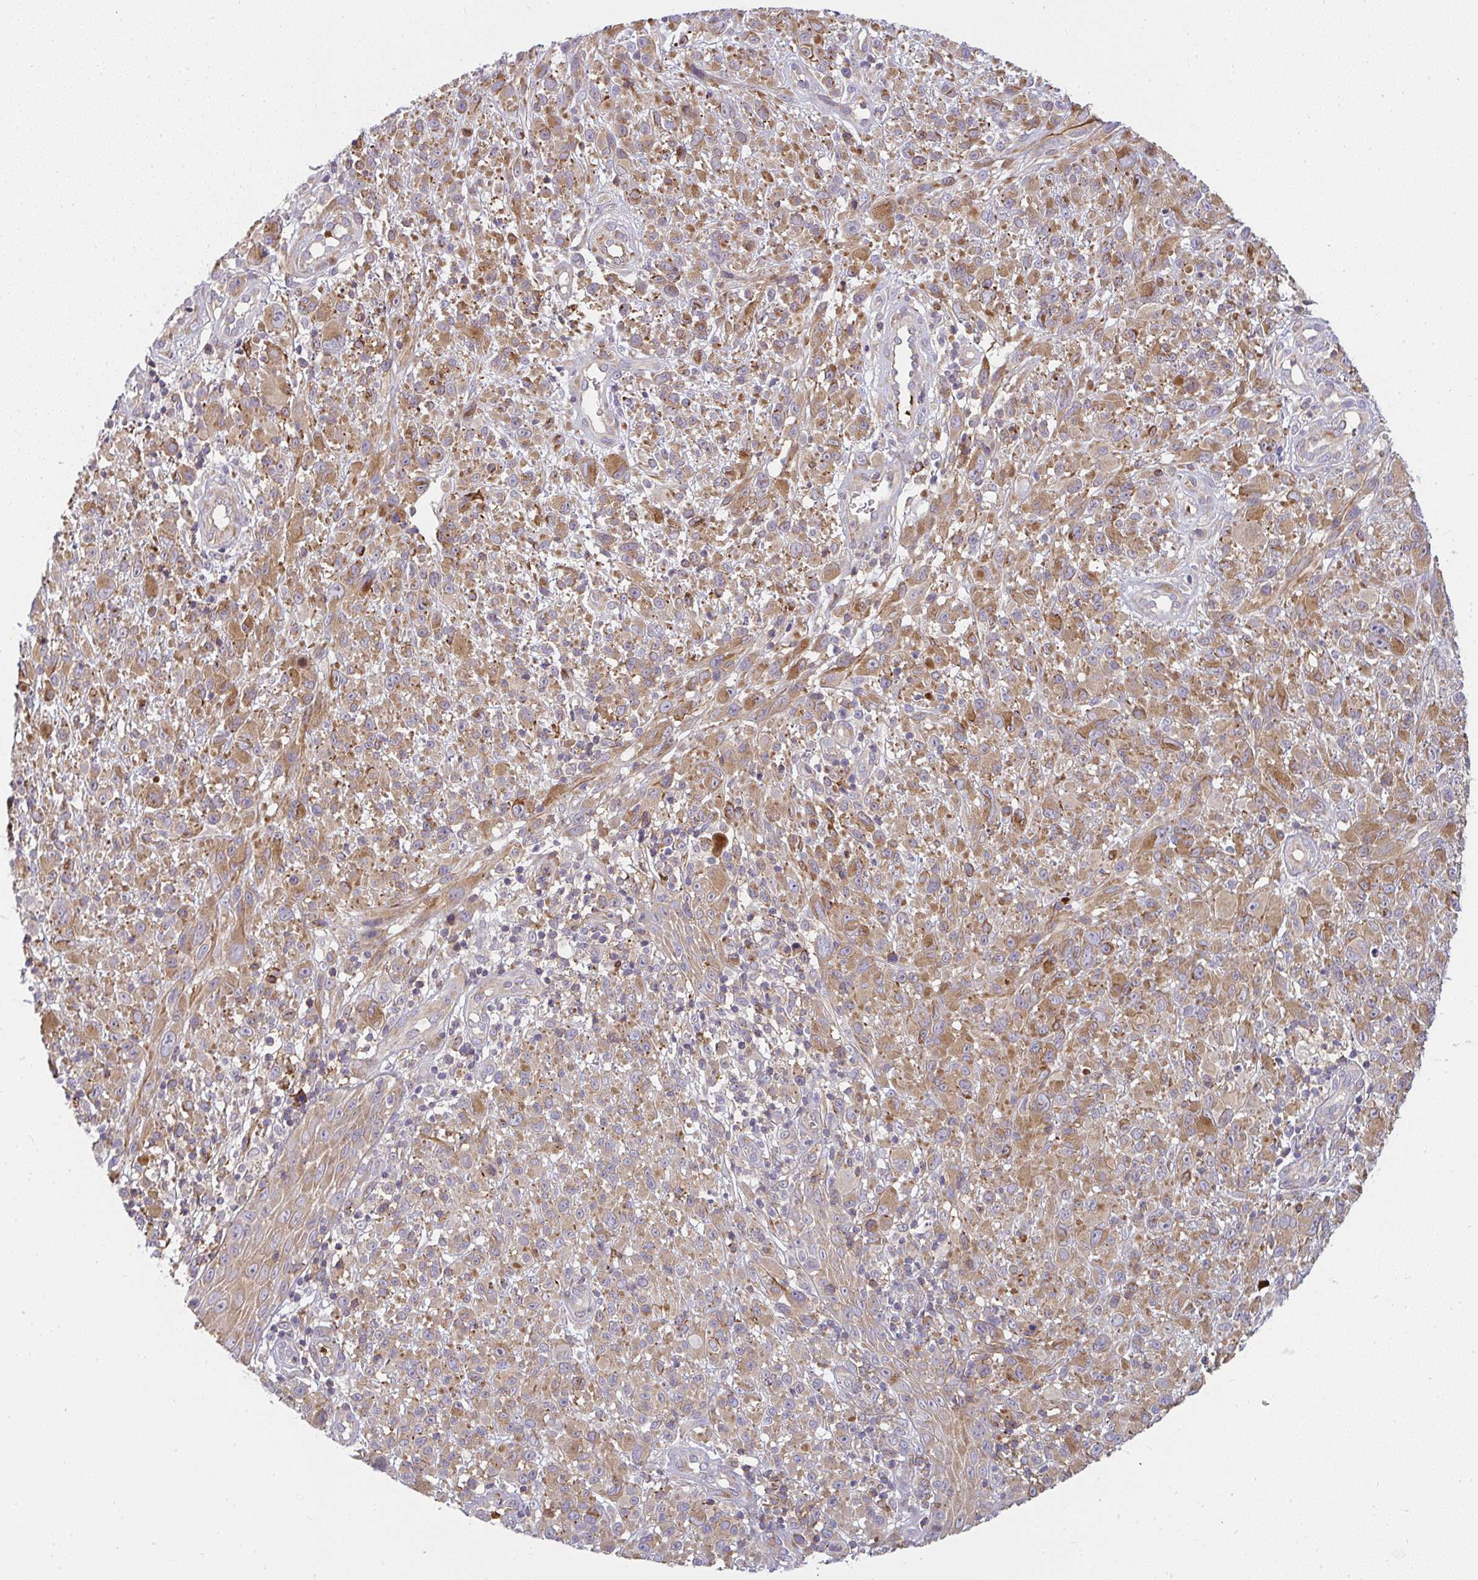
{"staining": {"intensity": "moderate", "quantity": ">75%", "location": "cytoplasmic/membranous"}, "tissue": "melanoma", "cell_type": "Tumor cells", "image_type": "cancer", "snomed": [{"axis": "morphology", "description": "Malignant melanoma, NOS"}, {"axis": "topography", "description": "Skin"}], "caption": "Protein staining shows moderate cytoplasmic/membranous expression in about >75% of tumor cells in malignant melanoma. (Brightfield microscopy of DAB IHC at high magnification).", "gene": "CSF3R", "patient": {"sex": "male", "age": 68}}